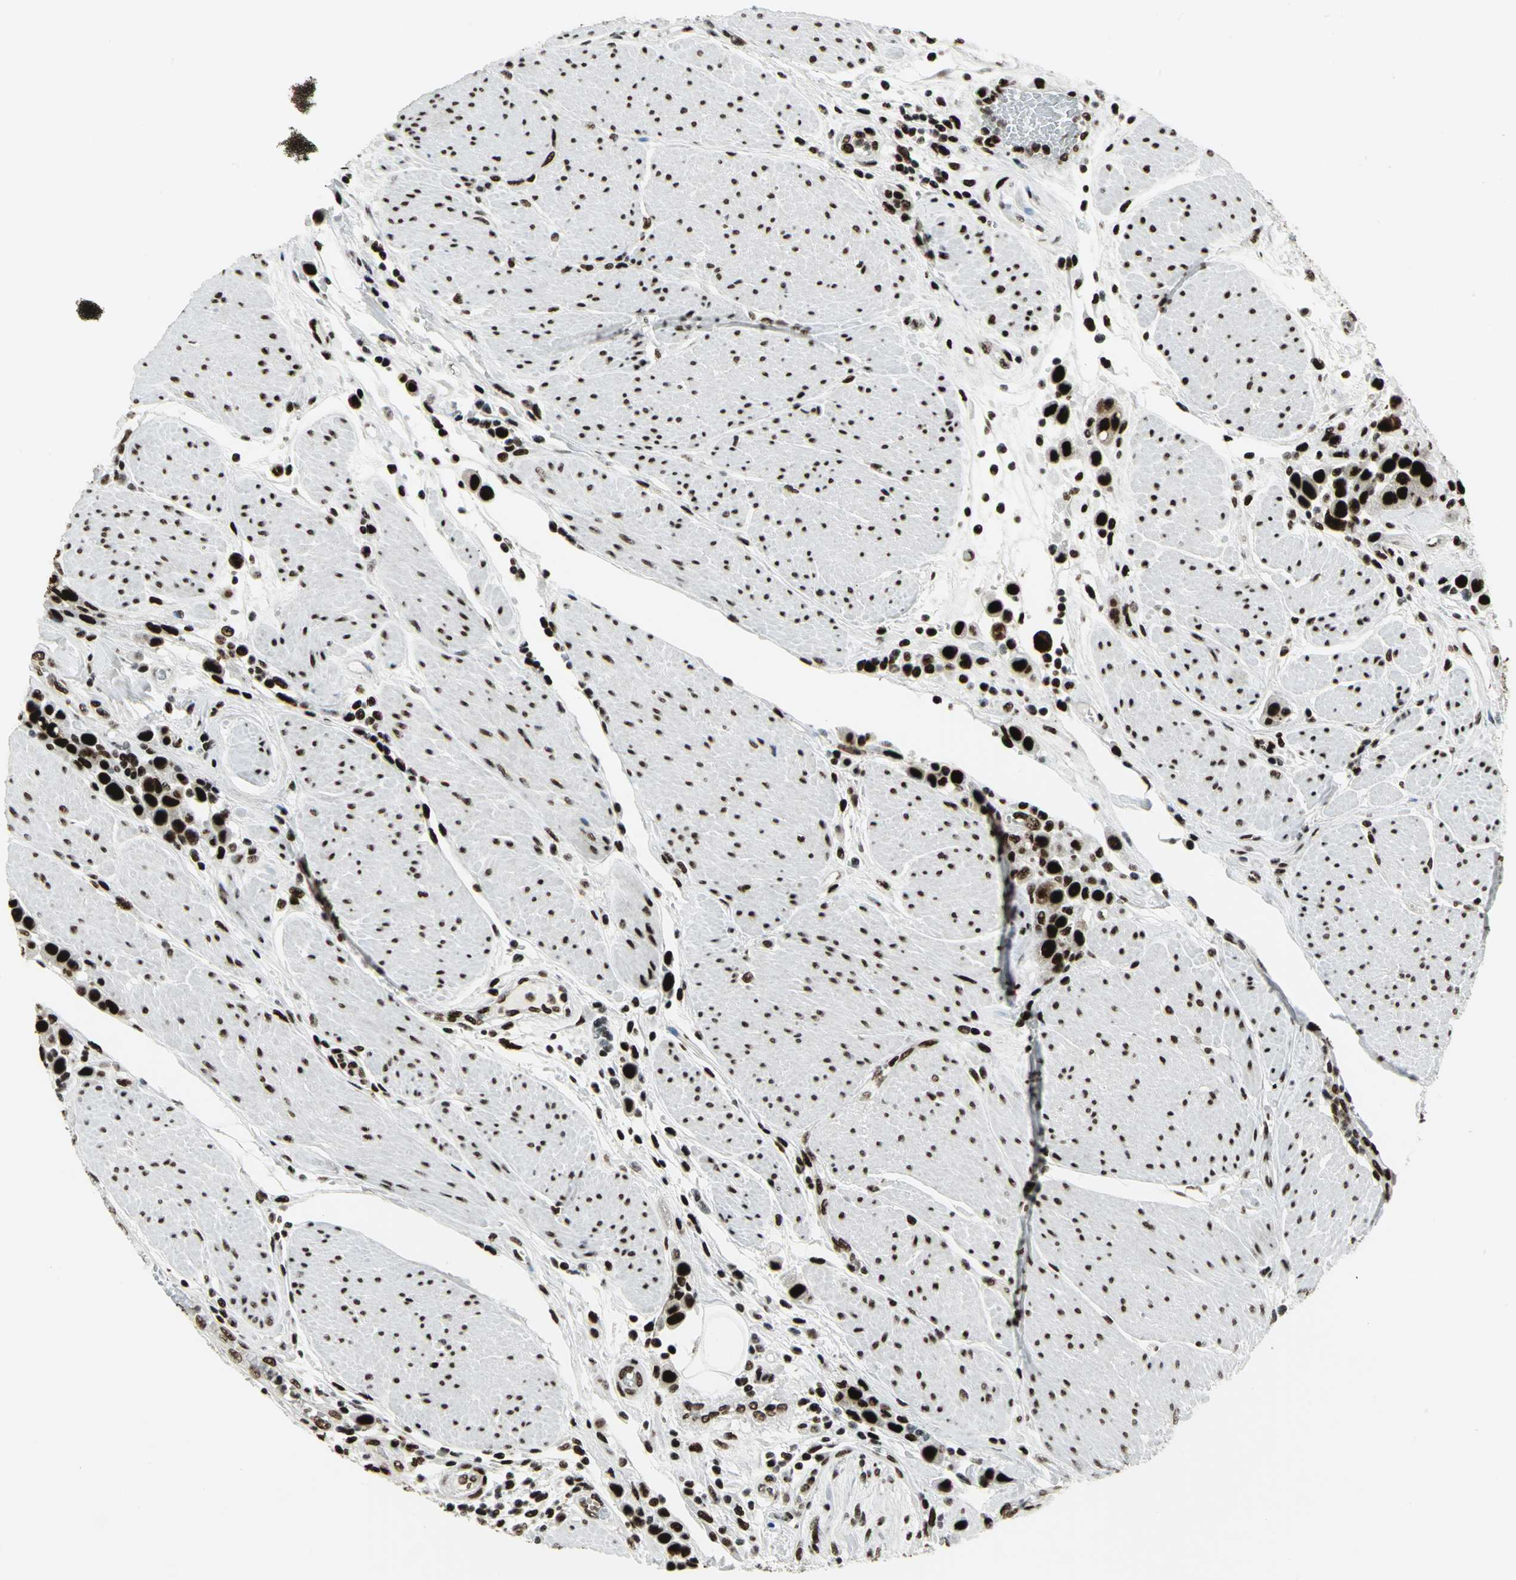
{"staining": {"intensity": "strong", "quantity": ">75%", "location": "nuclear"}, "tissue": "urothelial cancer", "cell_type": "Tumor cells", "image_type": "cancer", "snomed": [{"axis": "morphology", "description": "Urothelial carcinoma, High grade"}, {"axis": "topography", "description": "Urinary bladder"}], "caption": "Immunohistochemical staining of urothelial carcinoma (high-grade) displays high levels of strong nuclear expression in about >75% of tumor cells.", "gene": "SMARCA4", "patient": {"sex": "male", "age": 50}}